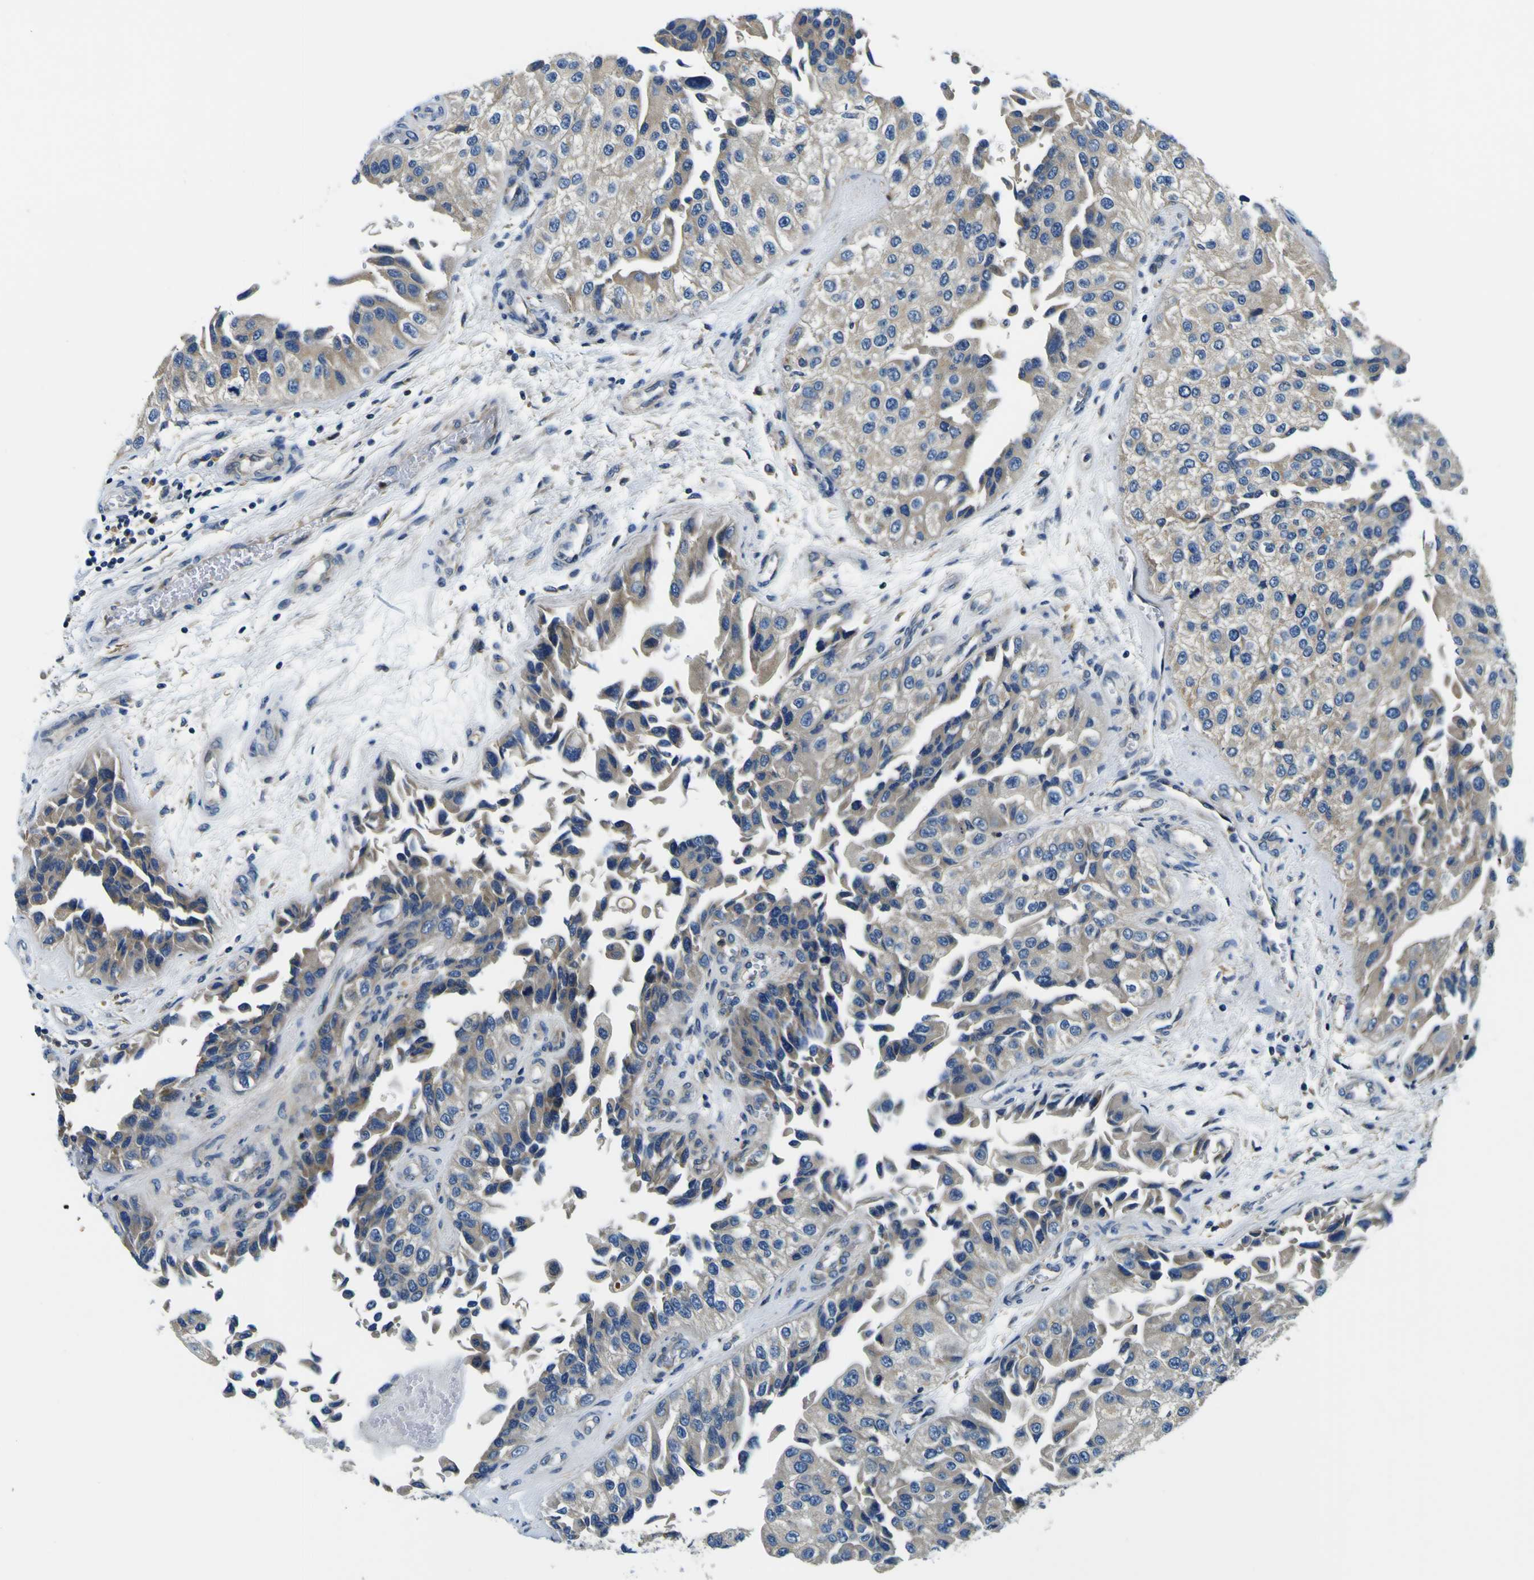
{"staining": {"intensity": "negative", "quantity": "none", "location": "none"}, "tissue": "urothelial cancer", "cell_type": "Tumor cells", "image_type": "cancer", "snomed": [{"axis": "morphology", "description": "Urothelial carcinoma, High grade"}, {"axis": "topography", "description": "Kidney"}, {"axis": "topography", "description": "Urinary bladder"}], "caption": "Tumor cells show no significant expression in urothelial carcinoma (high-grade).", "gene": "CLSTN1", "patient": {"sex": "male", "age": 77}}